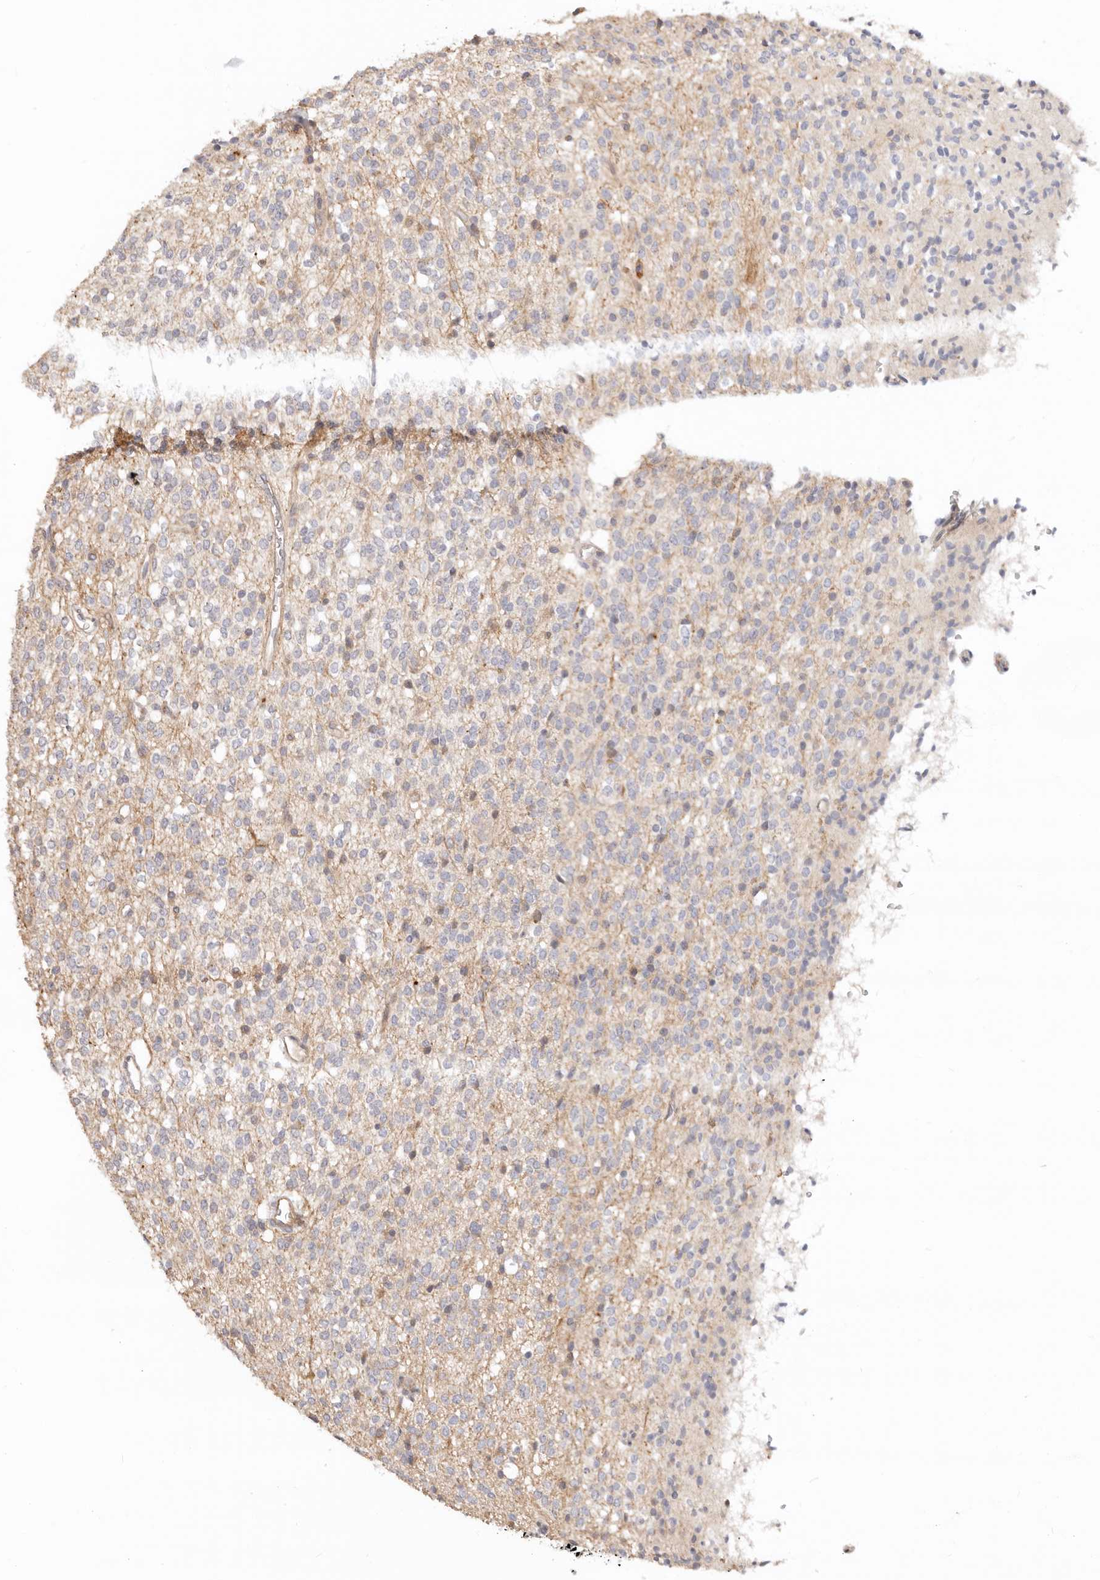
{"staining": {"intensity": "negative", "quantity": "none", "location": "none"}, "tissue": "glioma", "cell_type": "Tumor cells", "image_type": "cancer", "snomed": [{"axis": "morphology", "description": "Glioma, malignant, High grade"}, {"axis": "topography", "description": "Brain"}], "caption": "The micrograph displays no significant positivity in tumor cells of high-grade glioma (malignant).", "gene": "ZRANB1", "patient": {"sex": "male", "age": 34}}